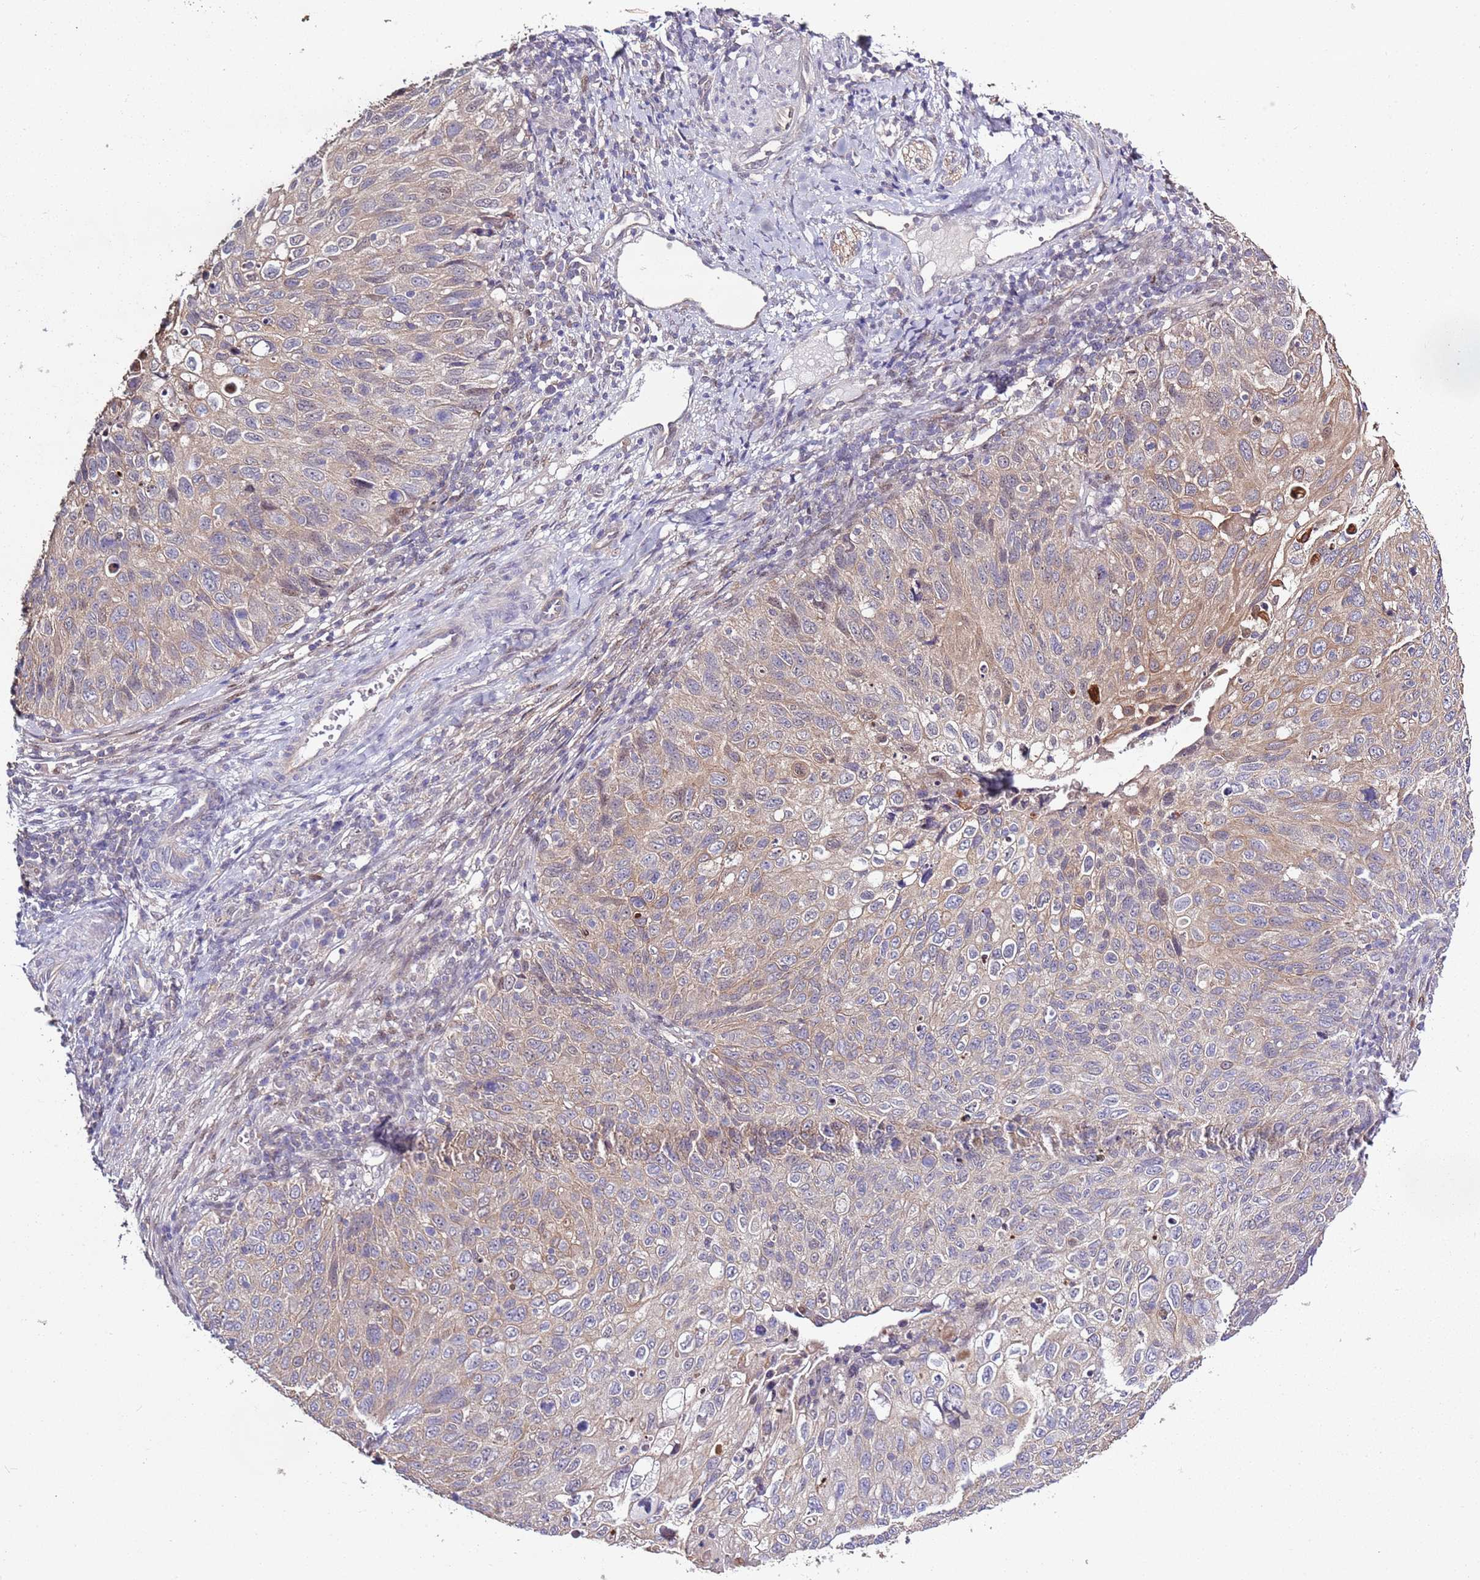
{"staining": {"intensity": "weak", "quantity": "25%-75%", "location": "cytoplasmic/membranous"}, "tissue": "cervical cancer", "cell_type": "Tumor cells", "image_type": "cancer", "snomed": [{"axis": "morphology", "description": "Squamous cell carcinoma, NOS"}, {"axis": "topography", "description": "Cervix"}], "caption": "There is low levels of weak cytoplasmic/membranous staining in tumor cells of cervical cancer (squamous cell carcinoma), as demonstrated by immunohistochemical staining (brown color).", "gene": "CAPN9", "patient": {"sex": "female", "age": 70}}